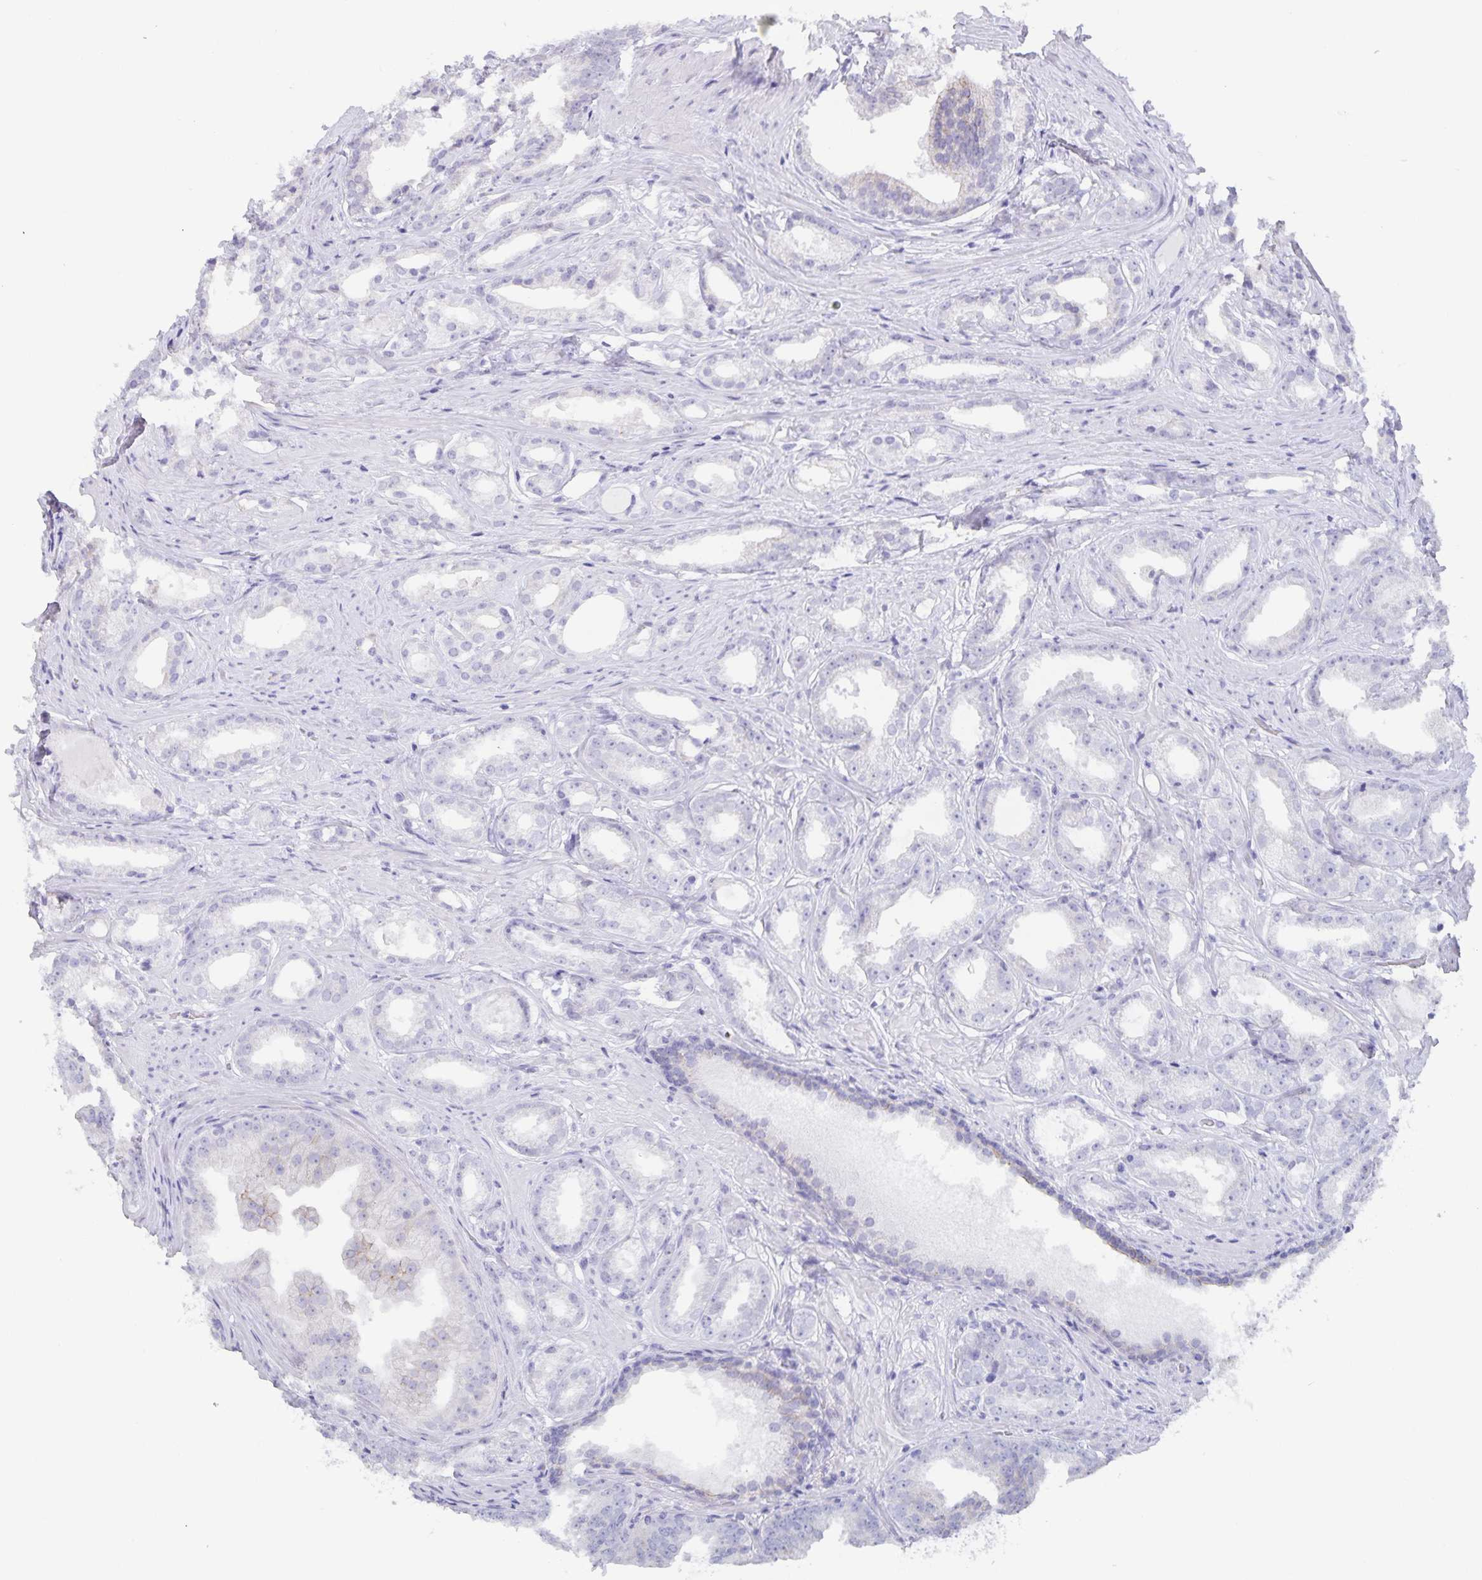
{"staining": {"intensity": "negative", "quantity": "none", "location": "none"}, "tissue": "prostate cancer", "cell_type": "Tumor cells", "image_type": "cancer", "snomed": [{"axis": "morphology", "description": "Adenocarcinoma, Low grade"}, {"axis": "topography", "description": "Prostate"}], "caption": "High magnification brightfield microscopy of prostate cancer (adenocarcinoma (low-grade)) stained with DAB (3,3'-diaminobenzidine) (brown) and counterstained with hematoxylin (blue): tumor cells show no significant staining.", "gene": "AQP4", "patient": {"sex": "male", "age": 65}}